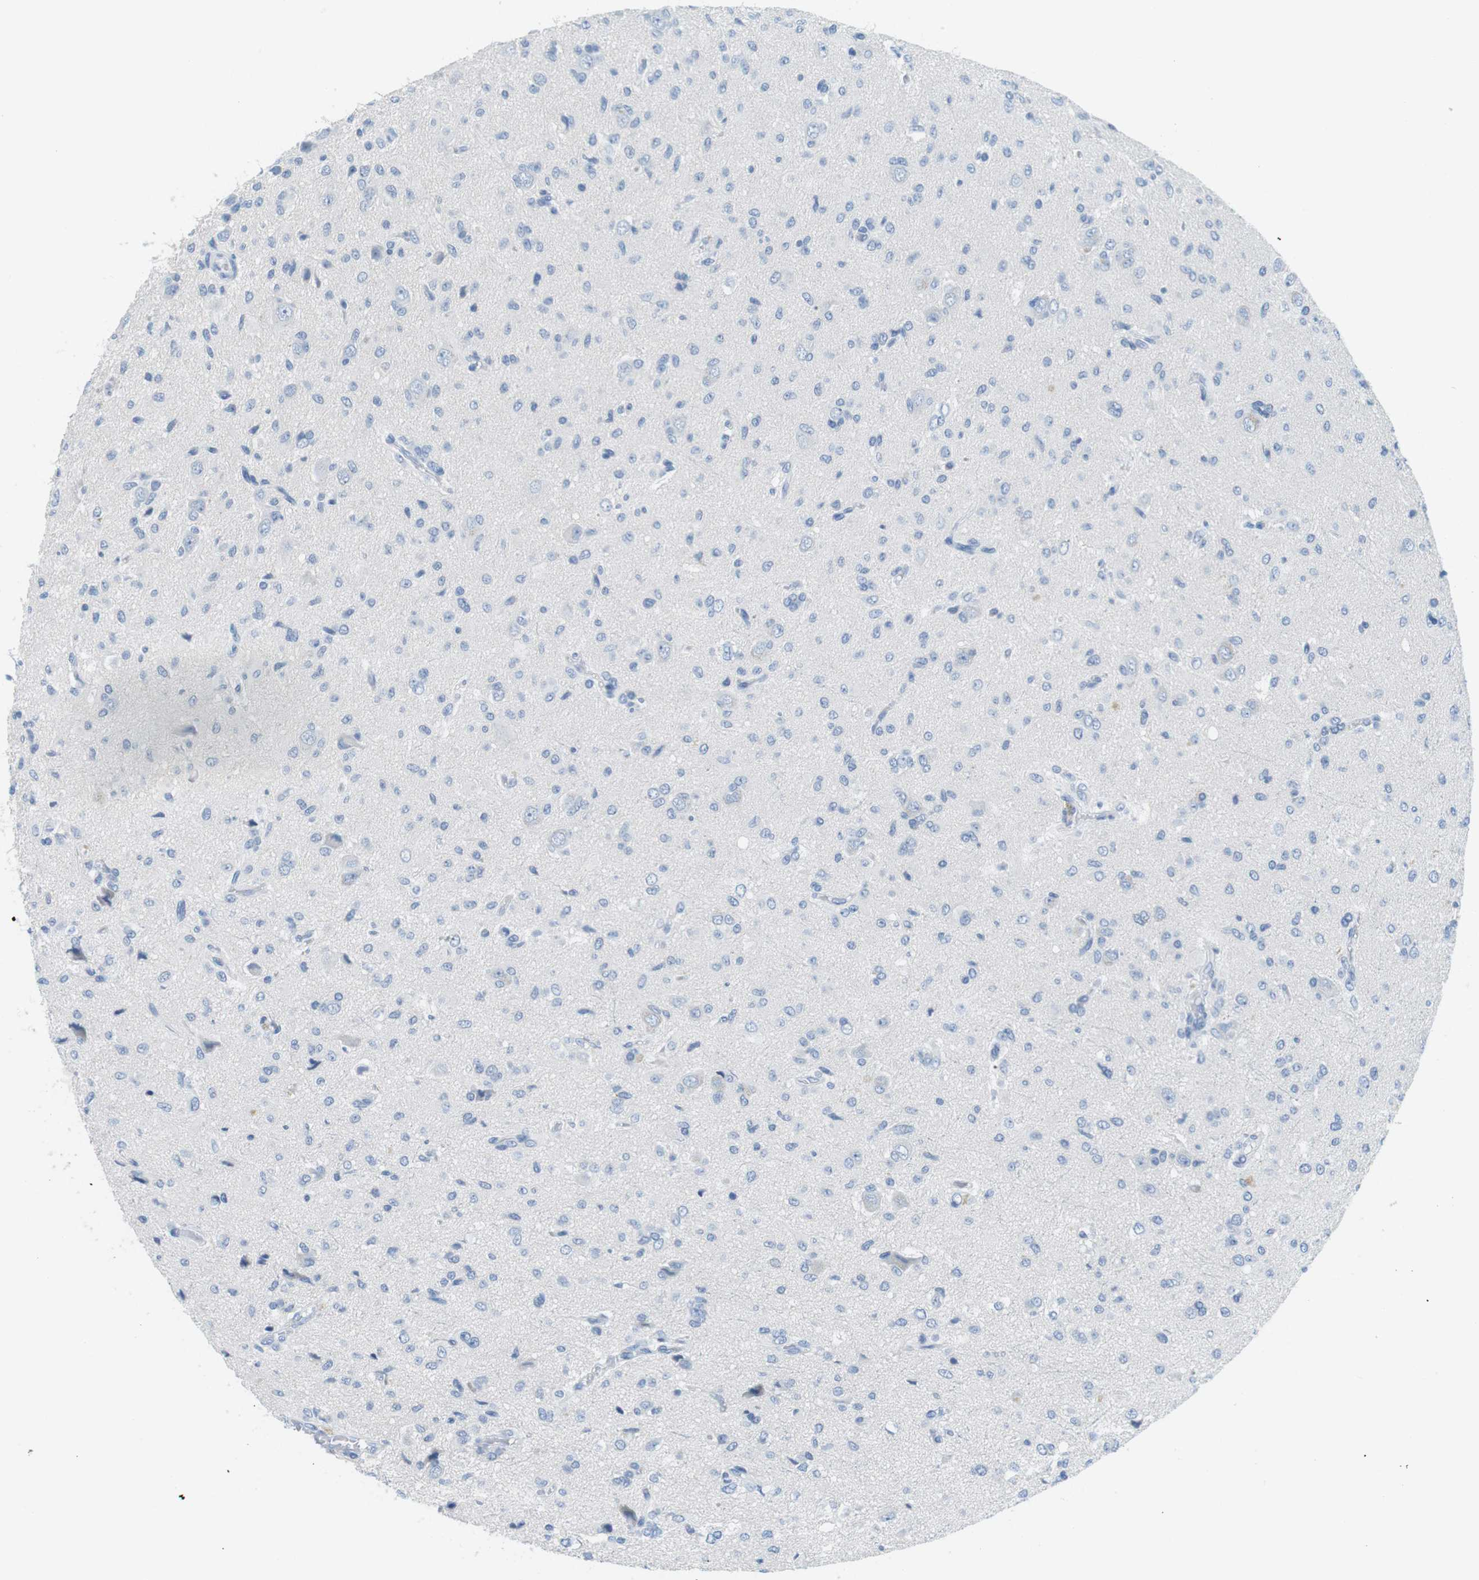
{"staining": {"intensity": "negative", "quantity": "none", "location": "none"}, "tissue": "glioma", "cell_type": "Tumor cells", "image_type": "cancer", "snomed": [{"axis": "morphology", "description": "Glioma, malignant, High grade"}, {"axis": "topography", "description": "Brain"}], "caption": "Immunohistochemical staining of malignant high-grade glioma reveals no significant staining in tumor cells.", "gene": "TNFRSF4", "patient": {"sex": "female", "age": 59}}